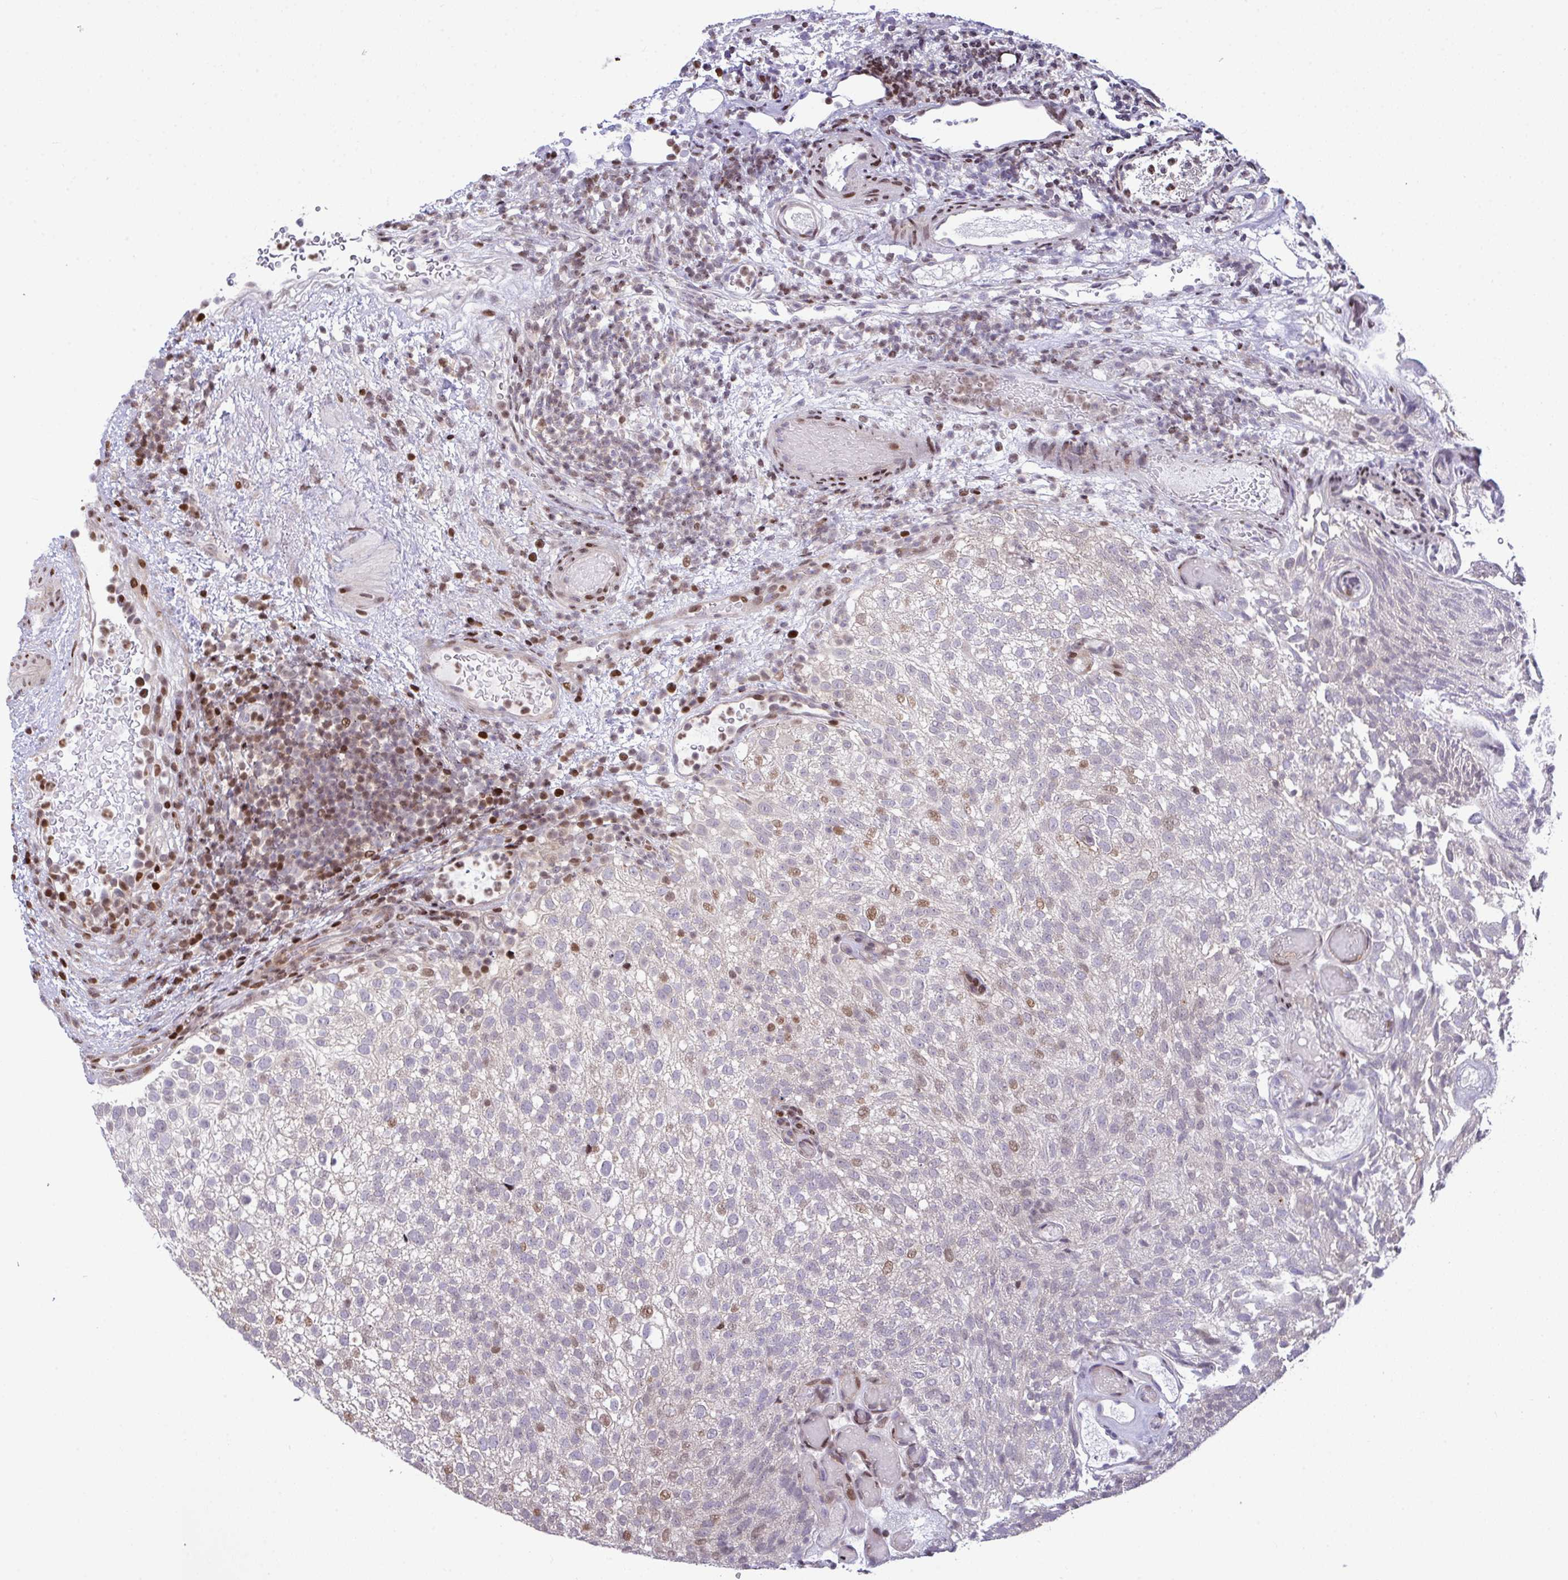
{"staining": {"intensity": "moderate", "quantity": "<25%", "location": "nuclear"}, "tissue": "urothelial cancer", "cell_type": "Tumor cells", "image_type": "cancer", "snomed": [{"axis": "morphology", "description": "Urothelial carcinoma, Low grade"}, {"axis": "topography", "description": "Urinary bladder"}], "caption": "IHC histopathology image of human low-grade urothelial carcinoma stained for a protein (brown), which demonstrates low levels of moderate nuclear expression in approximately <25% of tumor cells.", "gene": "RAPGEF5", "patient": {"sex": "male", "age": 78}}